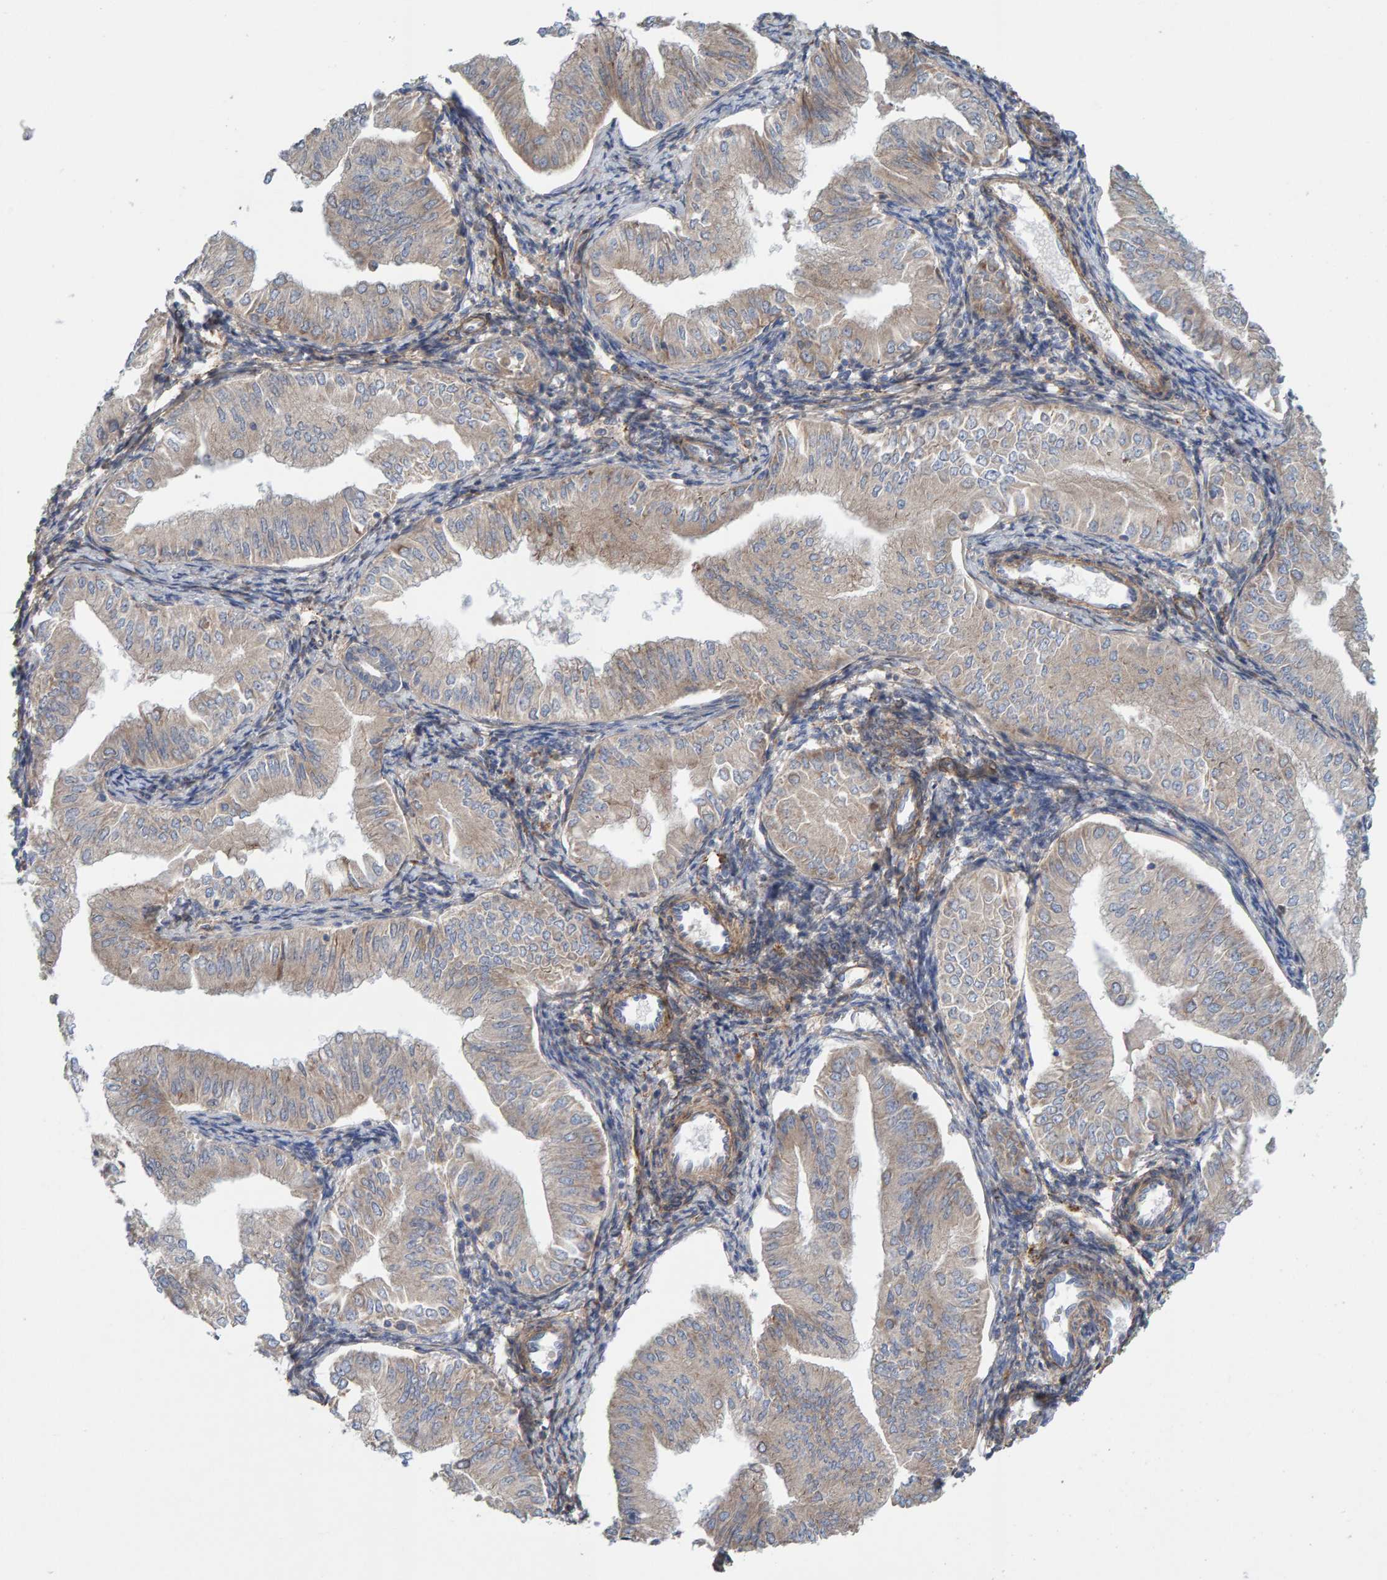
{"staining": {"intensity": "weak", "quantity": "<25%", "location": "cytoplasmic/membranous"}, "tissue": "endometrial cancer", "cell_type": "Tumor cells", "image_type": "cancer", "snomed": [{"axis": "morphology", "description": "Normal tissue, NOS"}, {"axis": "morphology", "description": "Adenocarcinoma, NOS"}, {"axis": "topography", "description": "Endometrium"}], "caption": "Tumor cells show no significant protein positivity in endometrial adenocarcinoma. (IHC, brightfield microscopy, high magnification).", "gene": "CDK5RAP3", "patient": {"sex": "female", "age": 53}}